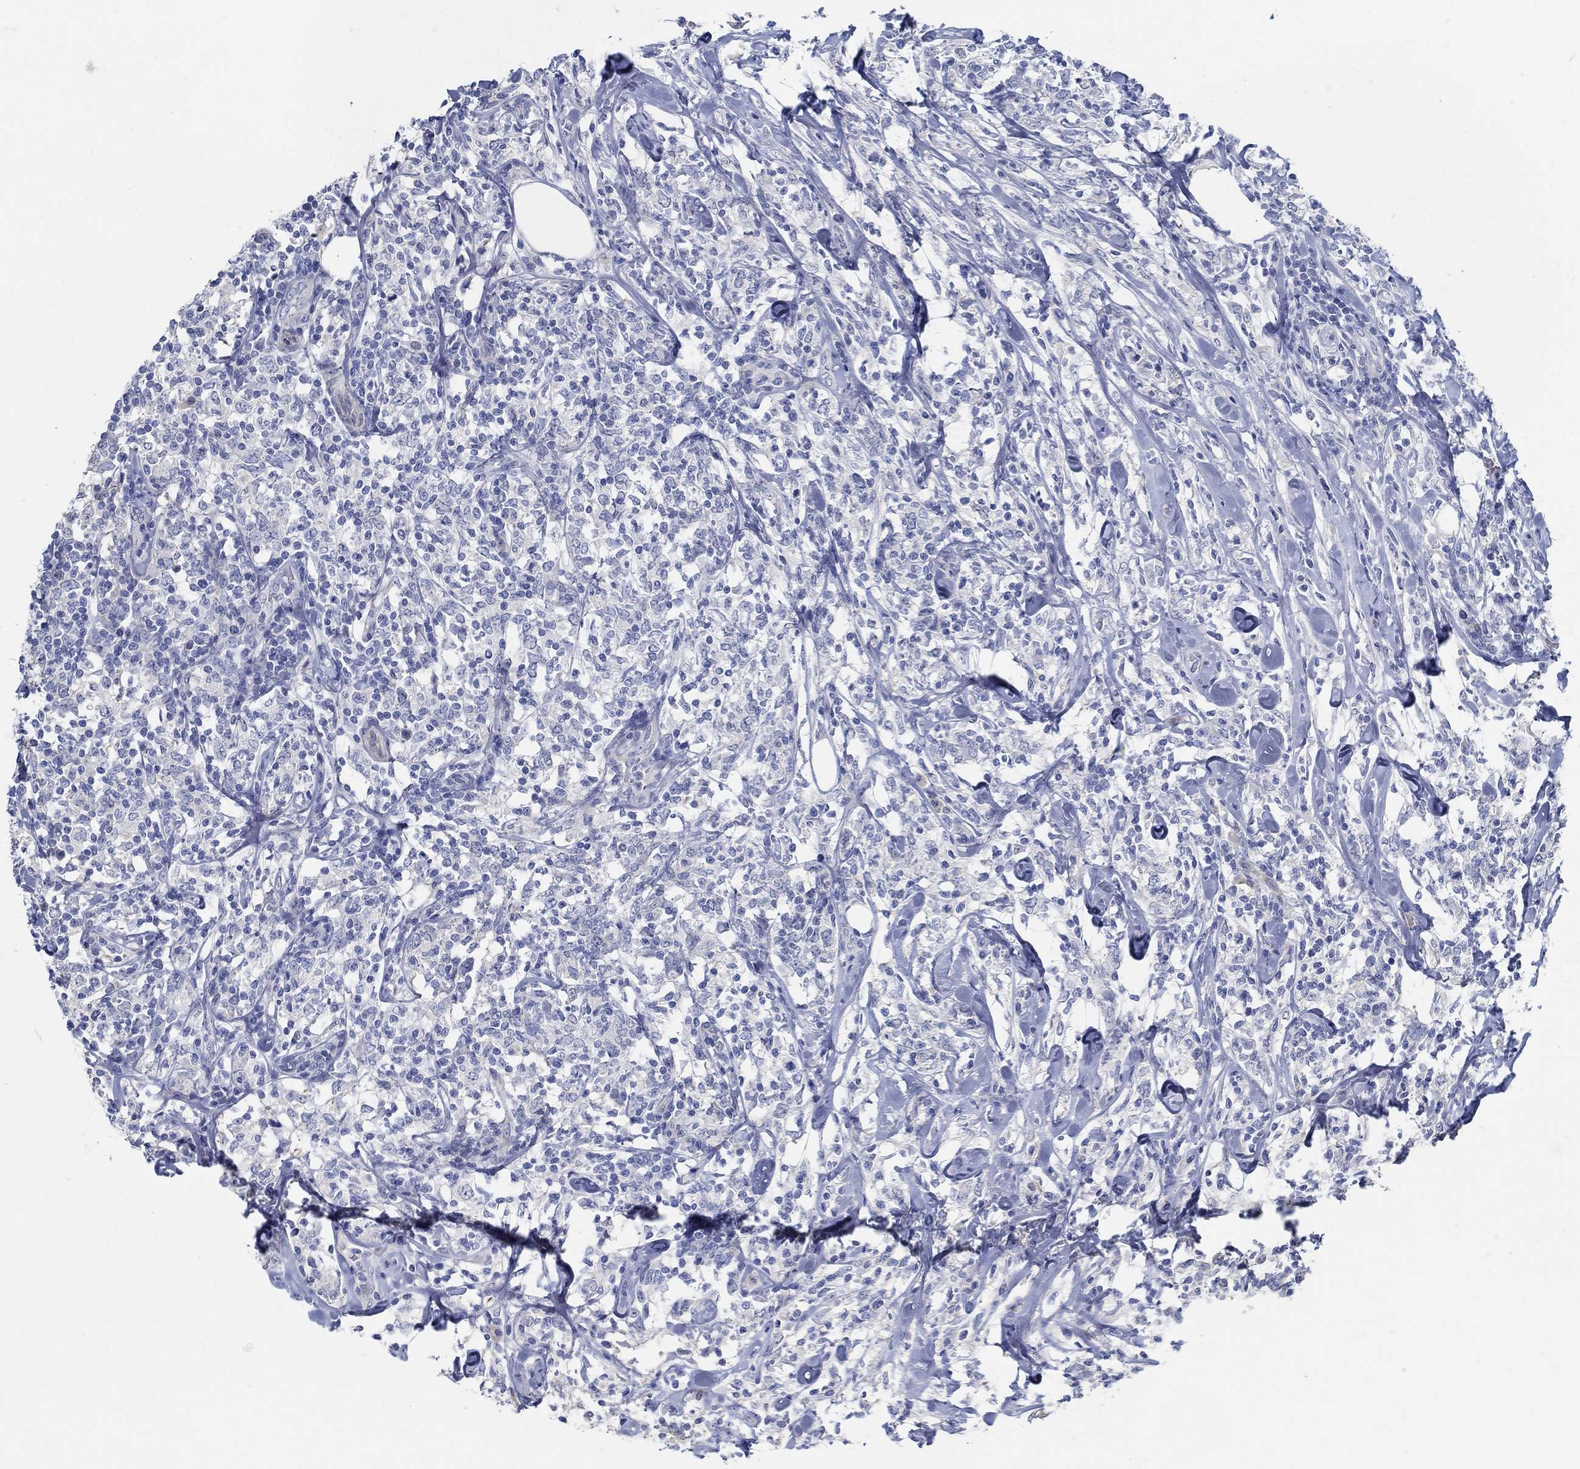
{"staining": {"intensity": "negative", "quantity": "none", "location": "none"}, "tissue": "lymphoma", "cell_type": "Tumor cells", "image_type": "cancer", "snomed": [{"axis": "morphology", "description": "Malignant lymphoma, non-Hodgkin's type, High grade"}, {"axis": "topography", "description": "Lymph node"}], "caption": "Immunohistochemistry histopathology image of neoplastic tissue: lymphoma stained with DAB reveals no significant protein staining in tumor cells.", "gene": "C15orf39", "patient": {"sex": "female", "age": 84}}